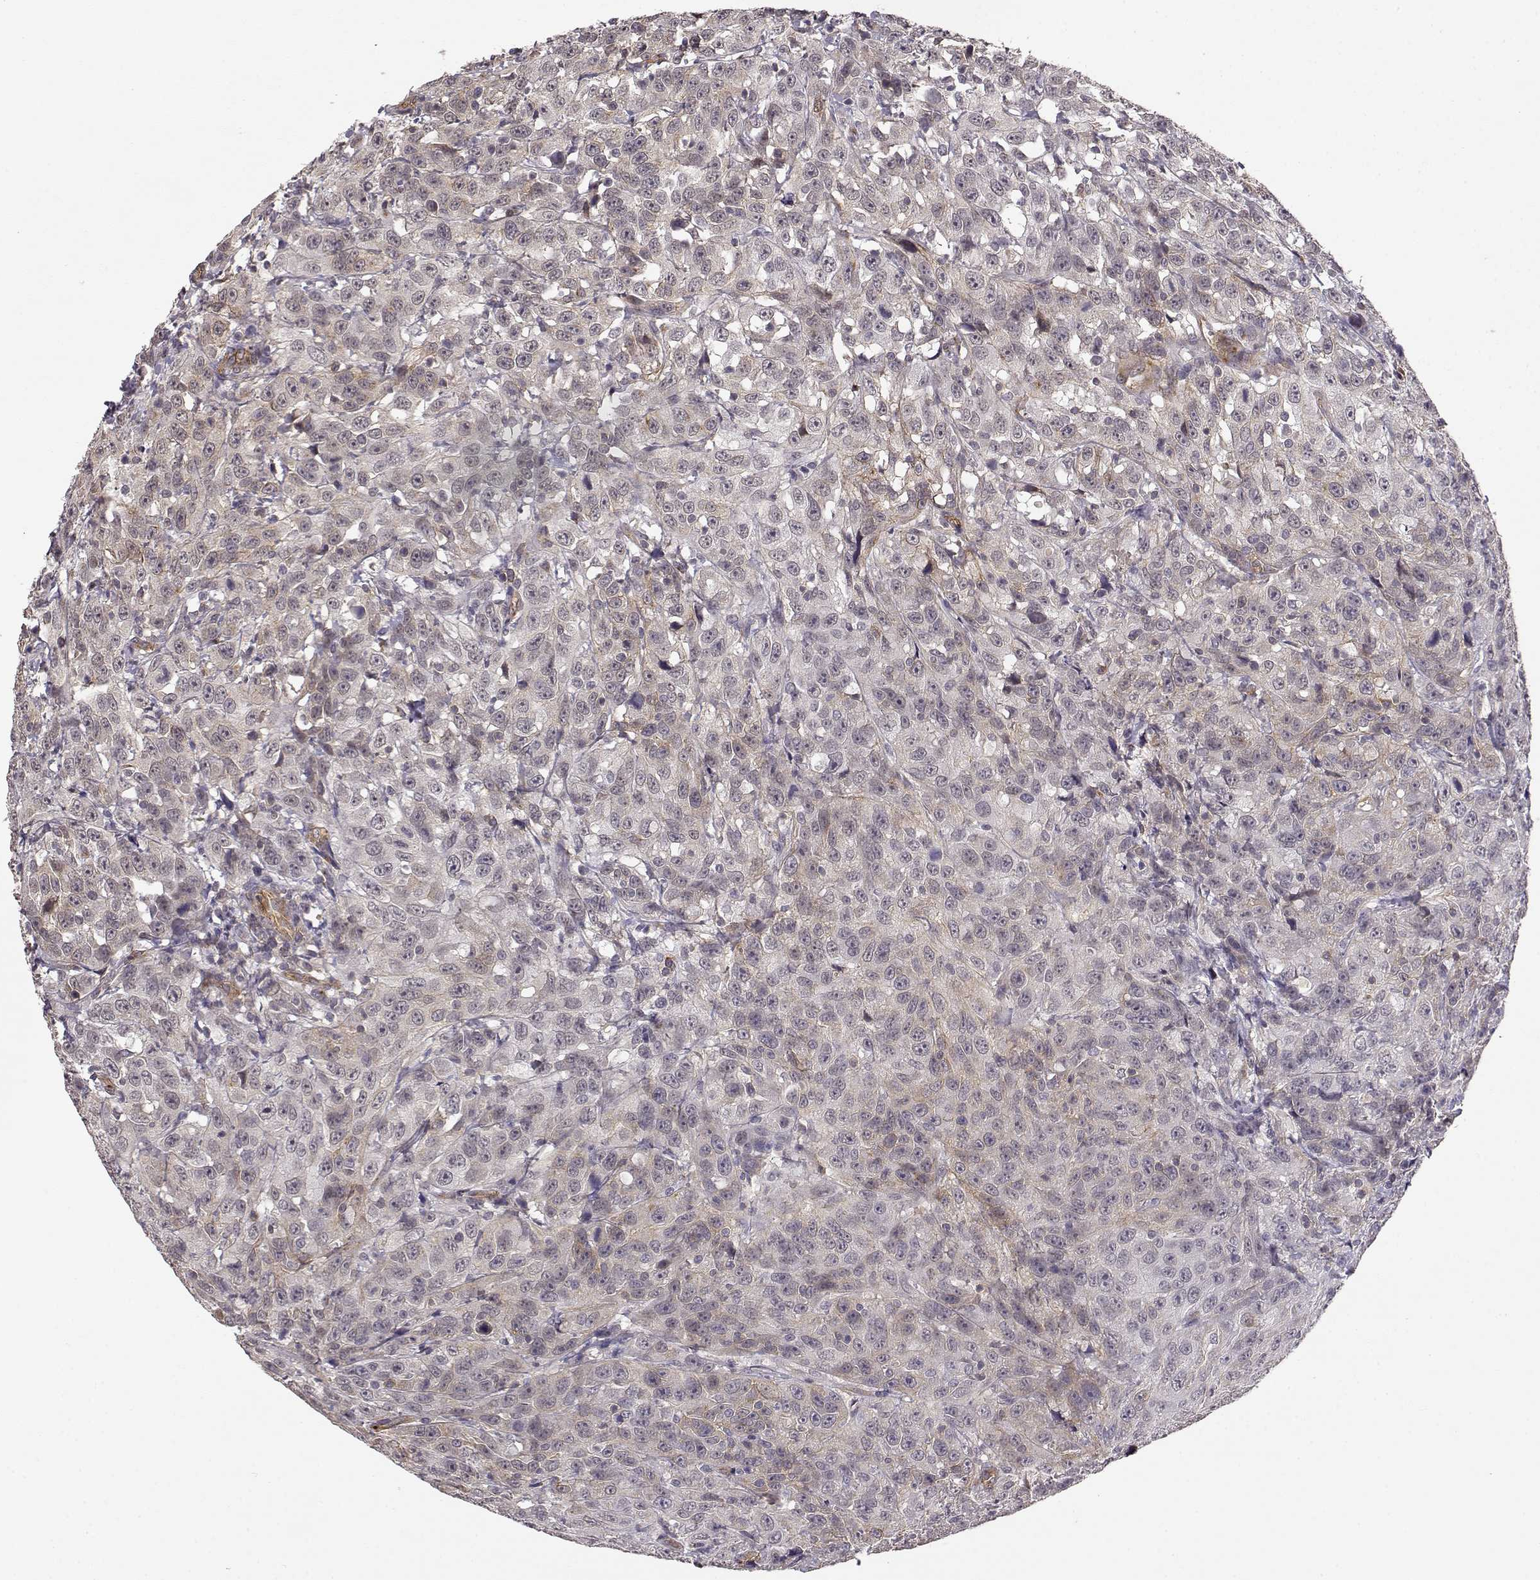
{"staining": {"intensity": "weak", "quantity": "<25%", "location": "cytoplasmic/membranous"}, "tissue": "urothelial cancer", "cell_type": "Tumor cells", "image_type": "cancer", "snomed": [{"axis": "morphology", "description": "Urothelial carcinoma, NOS"}, {"axis": "morphology", "description": "Urothelial carcinoma, High grade"}, {"axis": "topography", "description": "Urinary bladder"}], "caption": "Immunohistochemistry photomicrograph of neoplastic tissue: transitional cell carcinoma stained with DAB (3,3'-diaminobenzidine) displays no significant protein staining in tumor cells.", "gene": "IFITM1", "patient": {"sex": "female", "age": 73}}